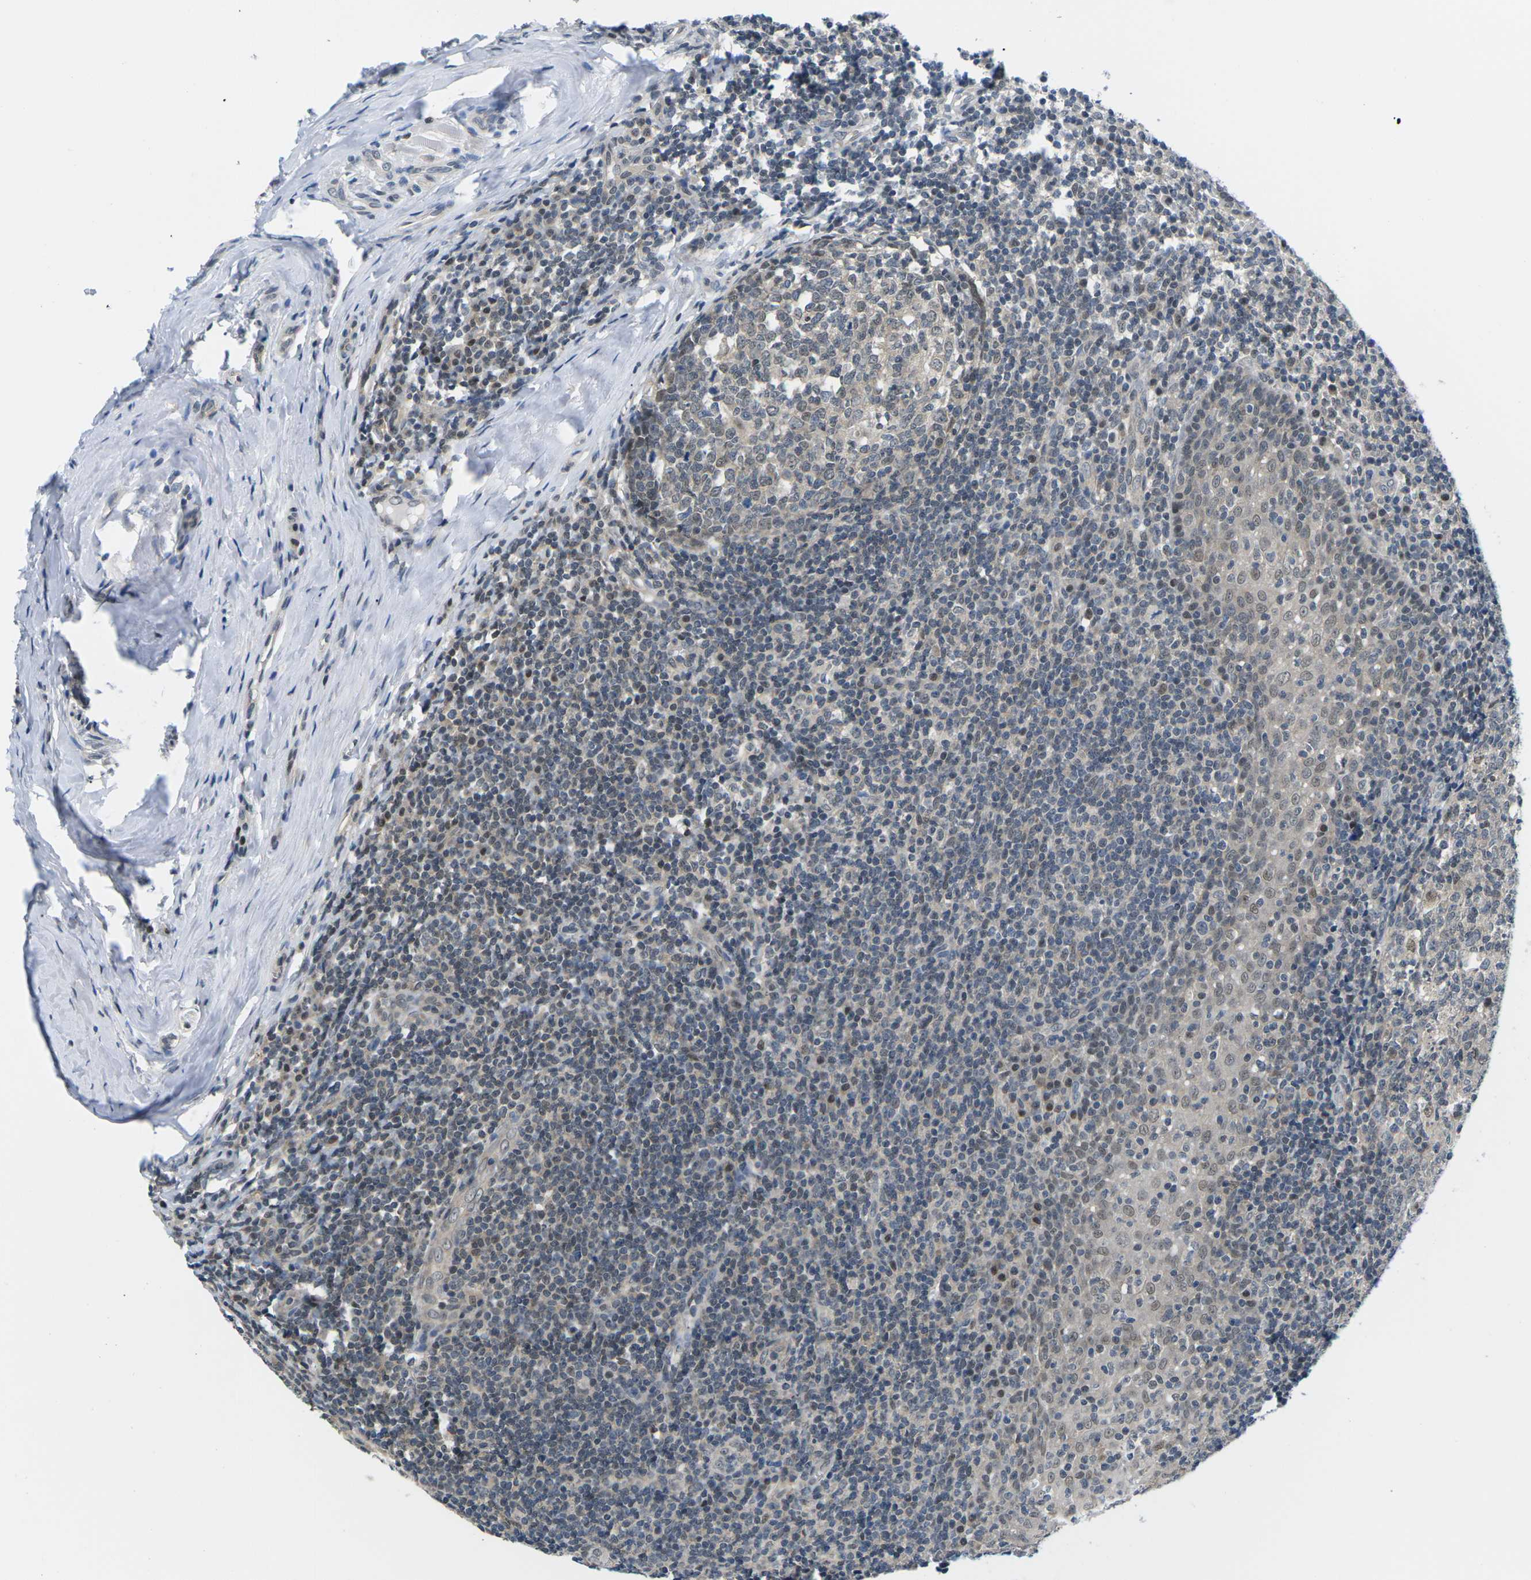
{"staining": {"intensity": "moderate", "quantity": "<25%", "location": "nuclear"}, "tissue": "tonsil", "cell_type": "Germinal center cells", "image_type": "normal", "snomed": [{"axis": "morphology", "description": "Normal tissue, NOS"}, {"axis": "topography", "description": "Tonsil"}], "caption": "Protein analysis of unremarkable tonsil shows moderate nuclear positivity in about <25% of germinal center cells. The staining is performed using DAB brown chromogen to label protein expression. The nuclei are counter-stained blue using hematoxylin.", "gene": "UBA7", "patient": {"sex": "female", "age": 19}}